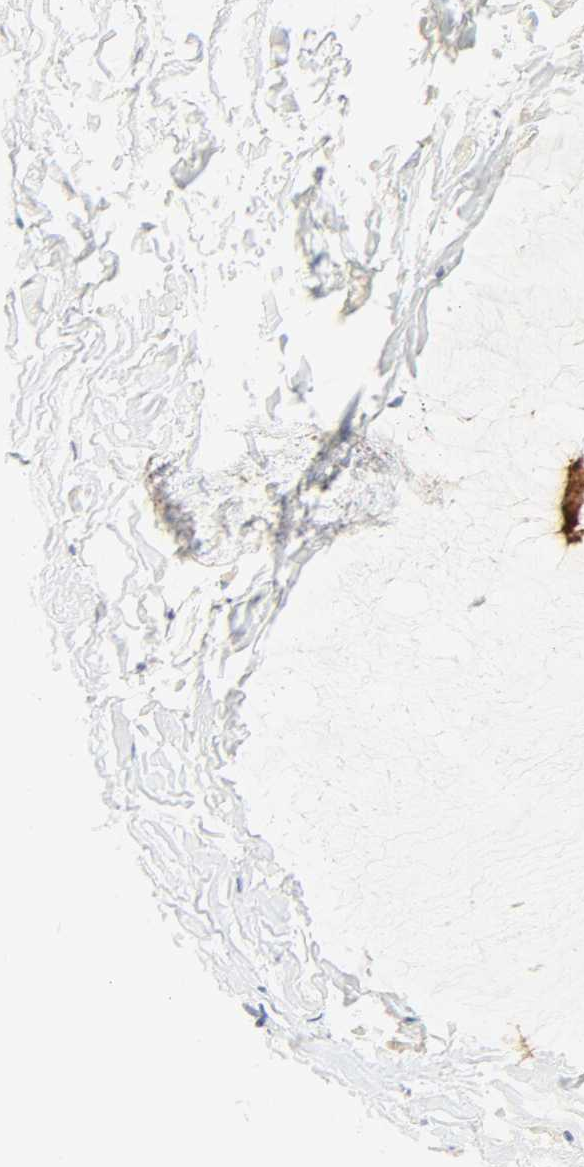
{"staining": {"intensity": "strong", "quantity": ">75%", "location": "cytoplasmic/membranous"}, "tissue": "ovarian cancer", "cell_type": "Tumor cells", "image_type": "cancer", "snomed": [{"axis": "morphology", "description": "Cystadenocarcinoma, mucinous, NOS"}, {"axis": "topography", "description": "Ovary"}], "caption": "Immunohistochemical staining of ovarian cancer displays high levels of strong cytoplasmic/membranous positivity in approximately >75% of tumor cells. The staining is performed using DAB (3,3'-diaminobenzidine) brown chromogen to label protein expression. The nuclei are counter-stained blue using hematoxylin.", "gene": "CAMK2A", "patient": {"sex": "female", "age": 39}}